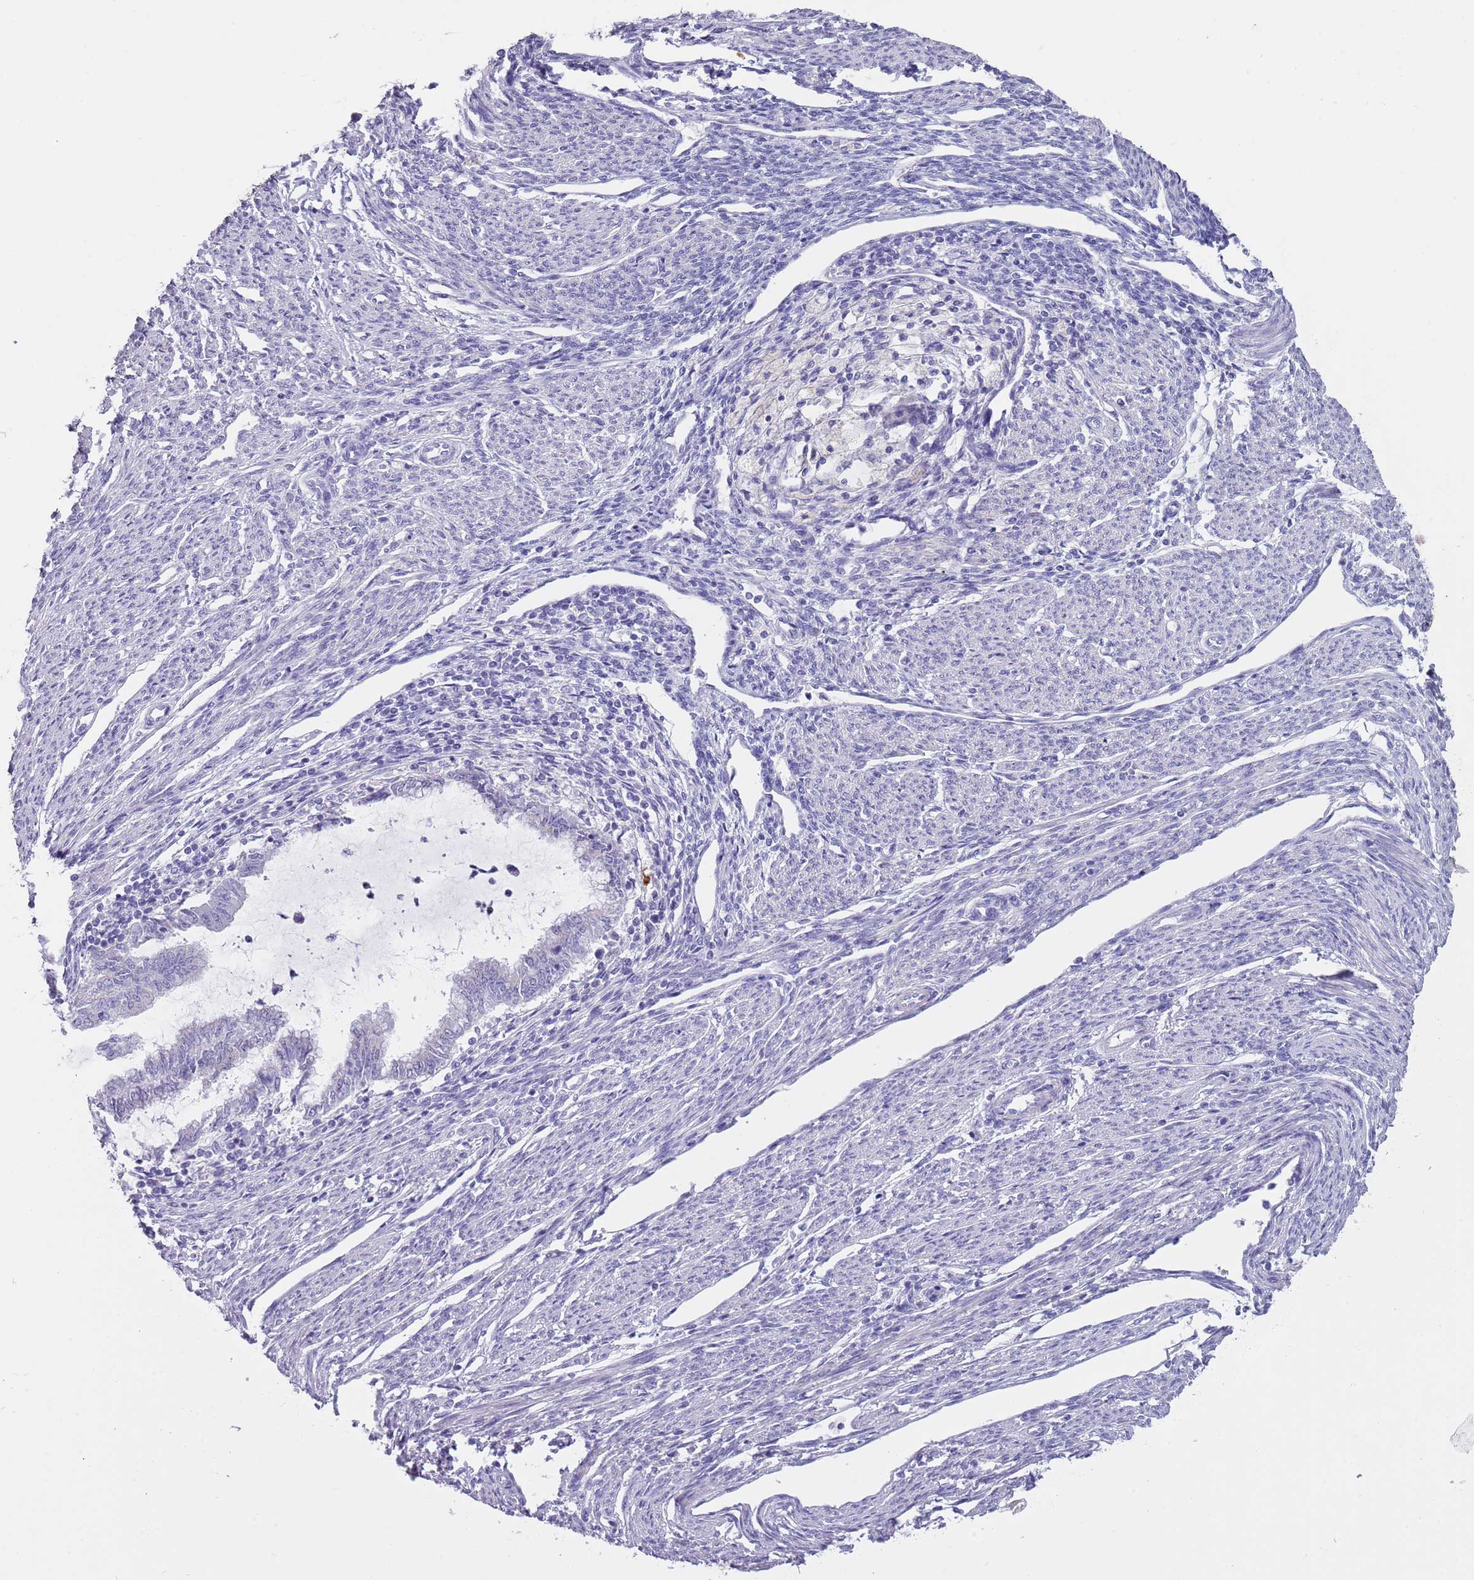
{"staining": {"intensity": "negative", "quantity": "none", "location": "none"}, "tissue": "endometrial cancer", "cell_type": "Tumor cells", "image_type": "cancer", "snomed": [{"axis": "morphology", "description": "Adenocarcinoma, NOS"}, {"axis": "topography", "description": "Endometrium"}], "caption": "The image exhibits no staining of tumor cells in endometrial cancer.", "gene": "NBPF6", "patient": {"sex": "female", "age": 79}}